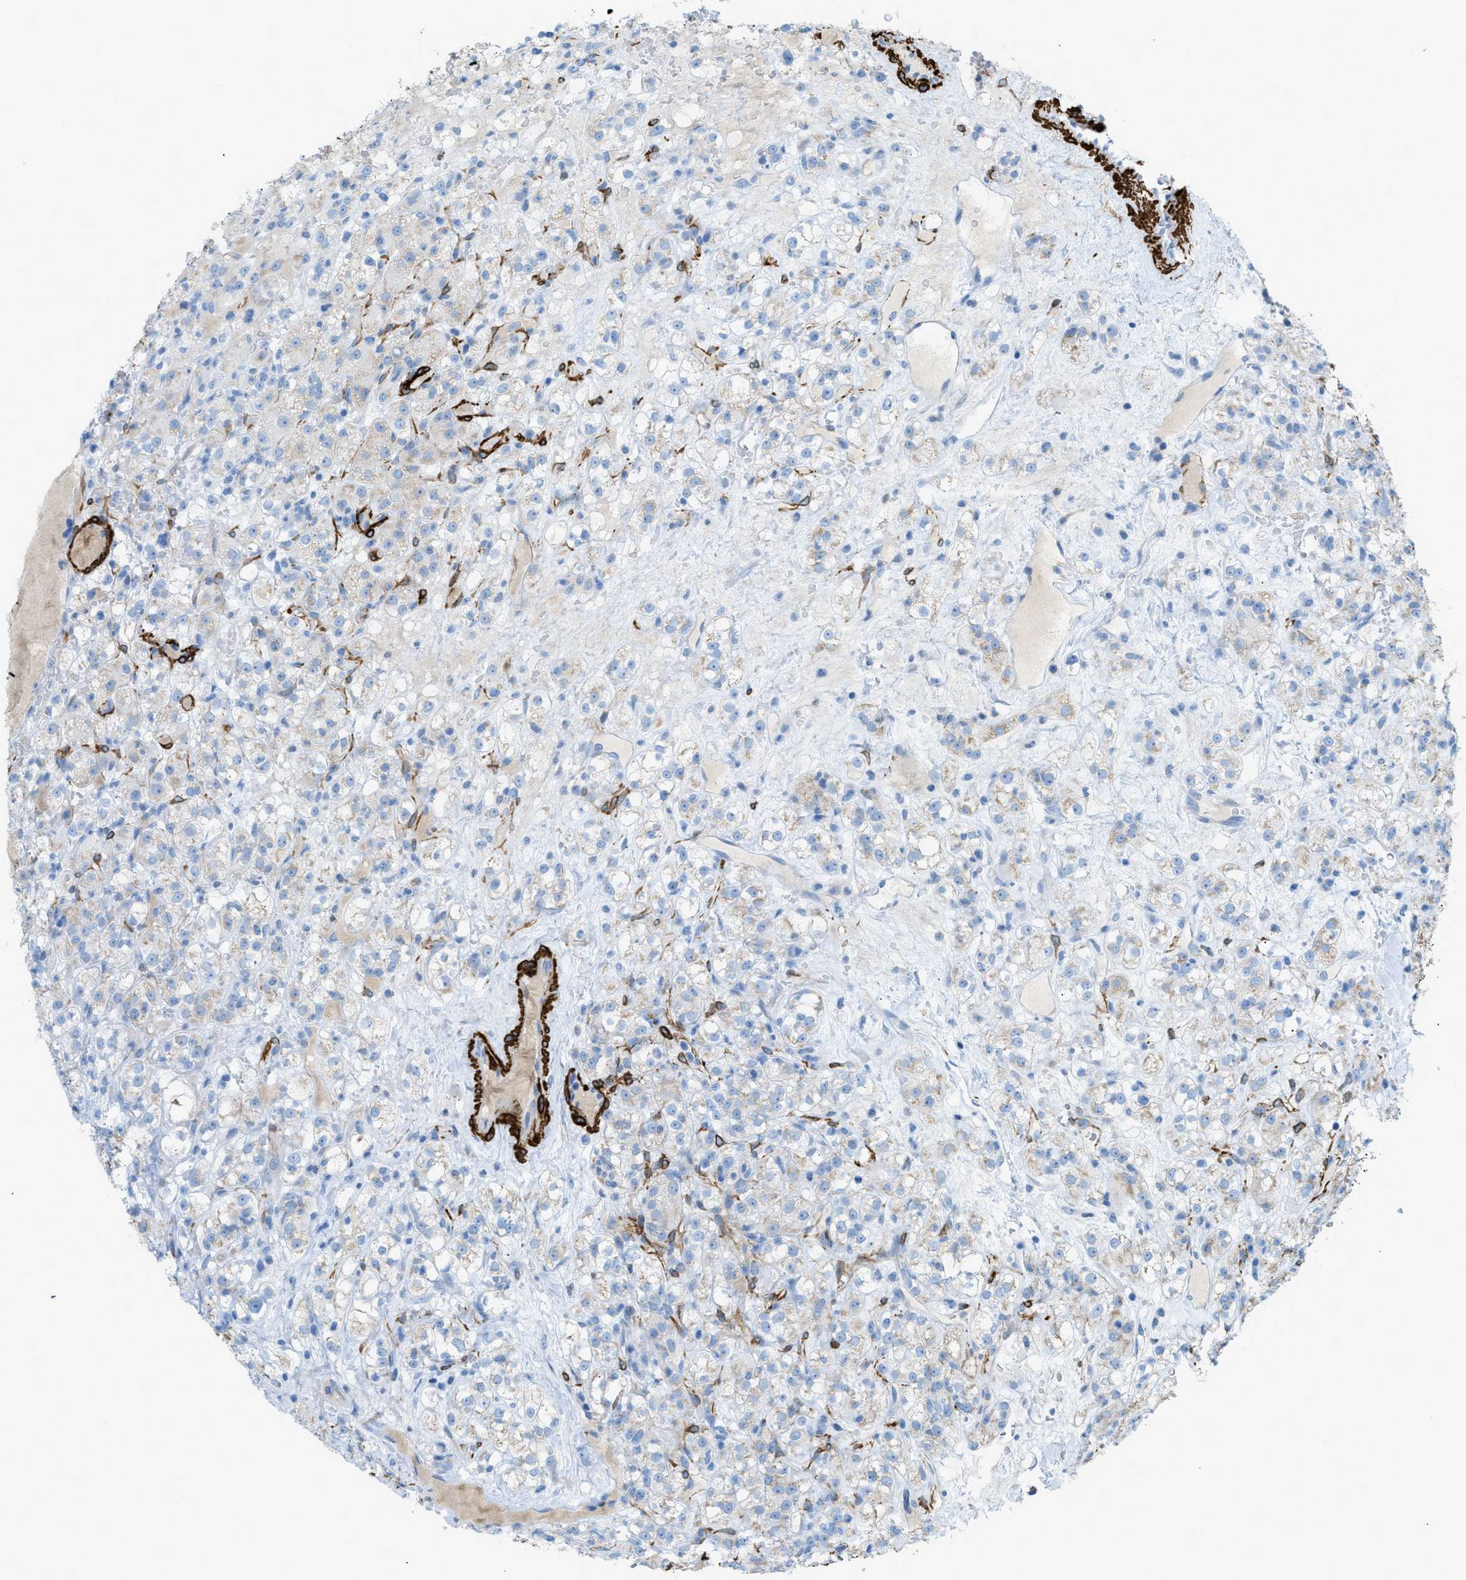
{"staining": {"intensity": "negative", "quantity": "none", "location": "none"}, "tissue": "renal cancer", "cell_type": "Tumor cells", "image_type": "cancer", "snomed": [{"axis": "morphology", "description": "Normal tissue, NOS"}, {"axis": "morphology", "description": "Adenocarcinoma, NOS"}, {"axis": "topography", "description": "Kidney"}], "caption": "Photomicrograph shows no protein expression in tumor cells of adenocarcinoma (renal) tissue. Brightfield microscopy of immunohistochemistry (IHC) stained with DAB (brown) and hematoxylin (blue), captured at high magnification.", "gene": "MYH11", "patient": {"sex": "male", "age": 61}}